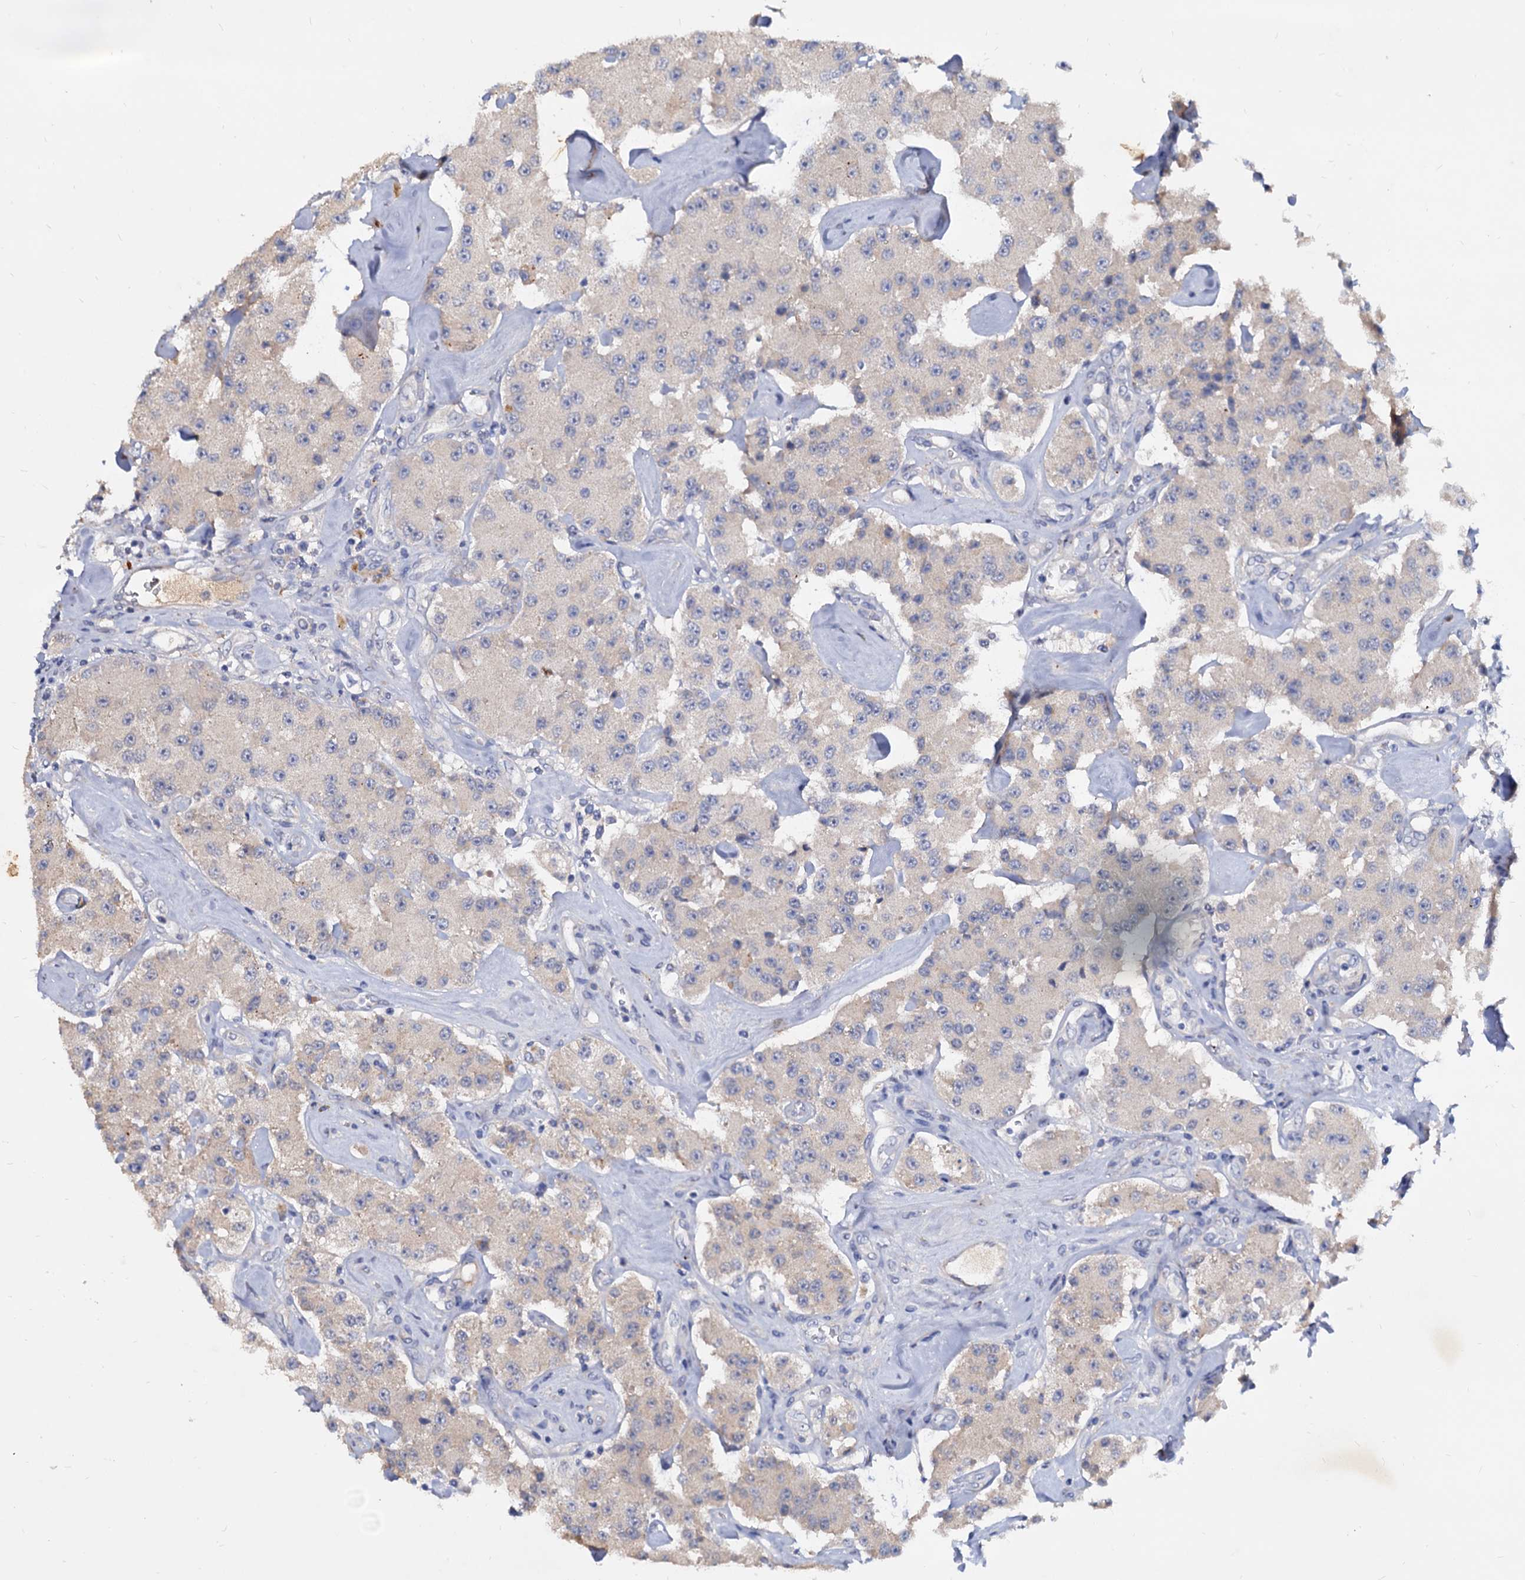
{"staining": {"intensity": "negative", "quantity": "none", "location": "none"}, "tissue": "carcinoid", "cell_type": "Tumor cells", "image_type": "cancer", "snomed": [{"axis": "morphology", "description": "Carcinoid, malignant, NOS"}, {"axis": "topography", "description": "Pancreas"}], "caption": "The image shows no staining of tumor cells in malignant carcinoid.", "gene": "NPAS4", "patient": {"sex": "male", "age": 41}}